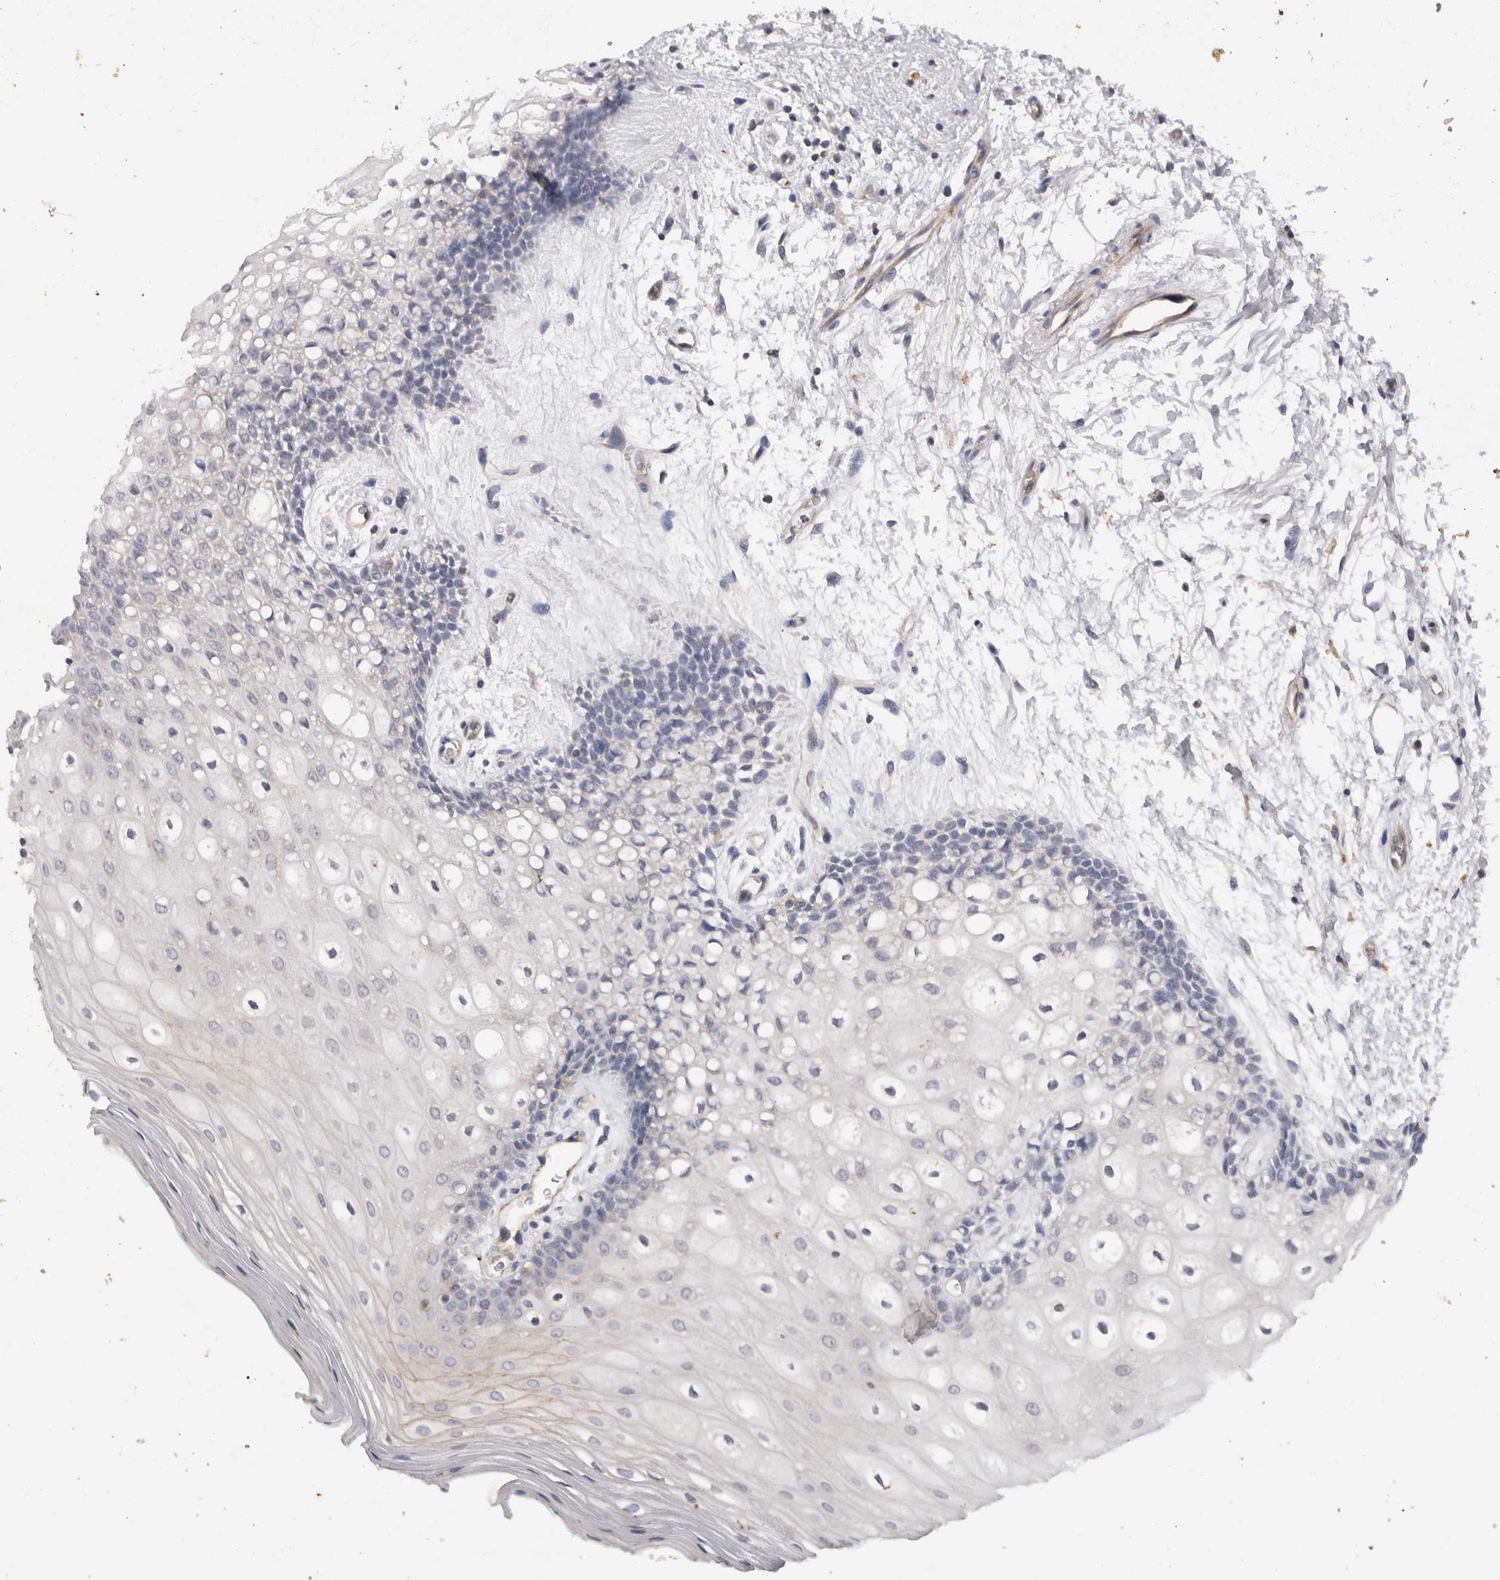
{"staining": {"intensity": "negative", "quantity": "none", "location": "none"}, "tissue": "oral mucosa", "cell_type": "Squamous epithelial cells", "image_type": "normal", "snomed": [{"axis": "morphology", "description": "Normal tissue, NOS"}, {"axis": "topography", "description": "Skeletal muscle"}, {"axis": "topography", "description": "Oral tissue"}, {"axis": "topography", "description": "Peripheral nerve tissue"}], "caption": "Immunohistochemical staining of normal oral mucosa reveals no significant expression in squamous epithelial cells.", "gene": "RASSF3", "patient": {"sex": "female", "age": 84}}